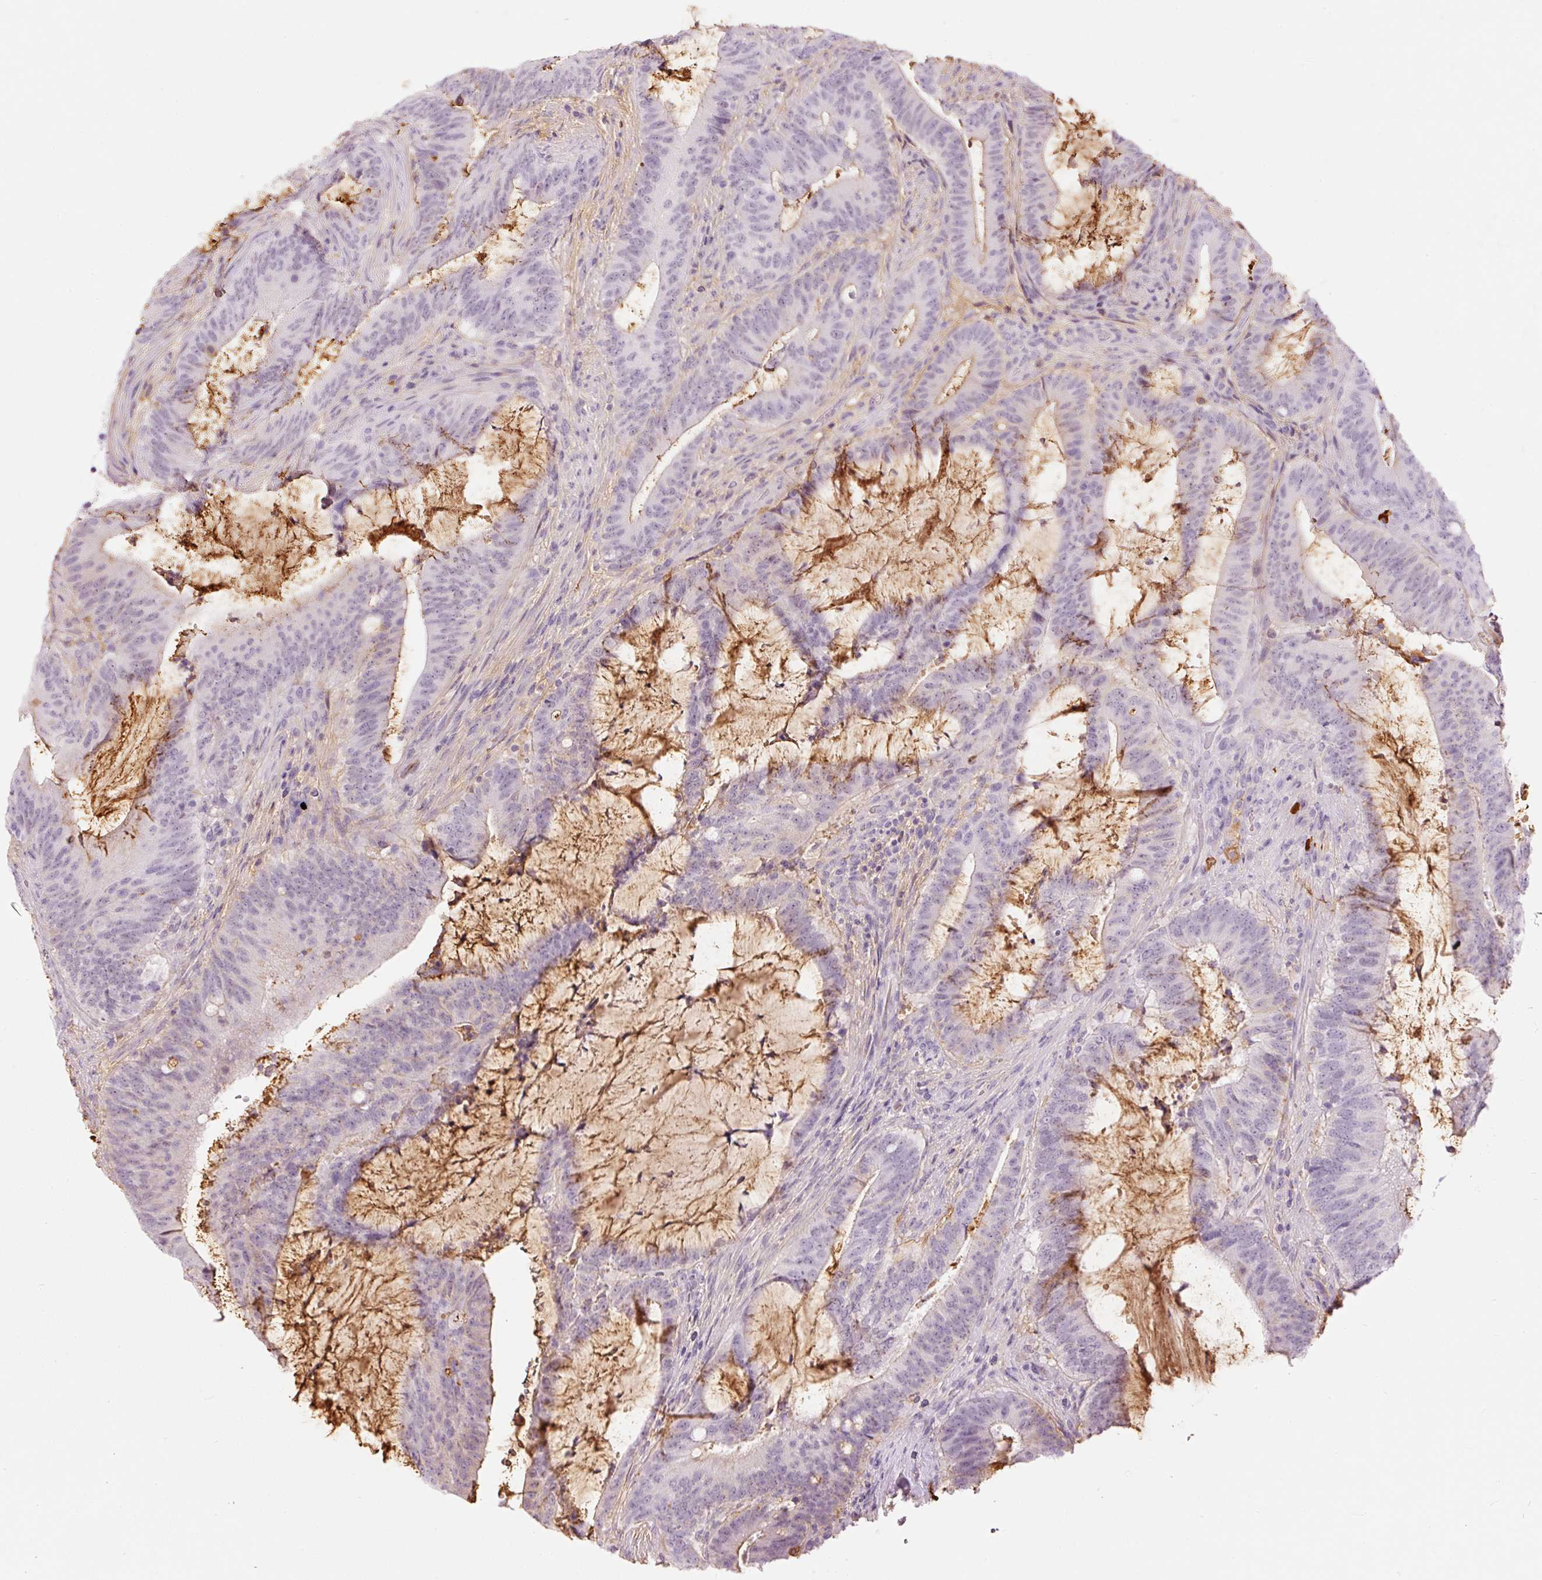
{"staining": {"intensity": "negative", "quantity": "none", "location": "none"}, "tissue": "colorectal cancer", "cell_type": "Tumor cells", "image_type": "cancer", "snomed": [{"axis": "morphology", "description": "Adenocarcinoma, NOS"}, {"axis": "topography", "description": "Colon"}], "caption": "Immunohistochemical staining of human colorectal adenocarcinoma reveals no significant staining in tumor cells.", "gene": "PRPF38B", "patient": {"sex": "female", "age": 43}}